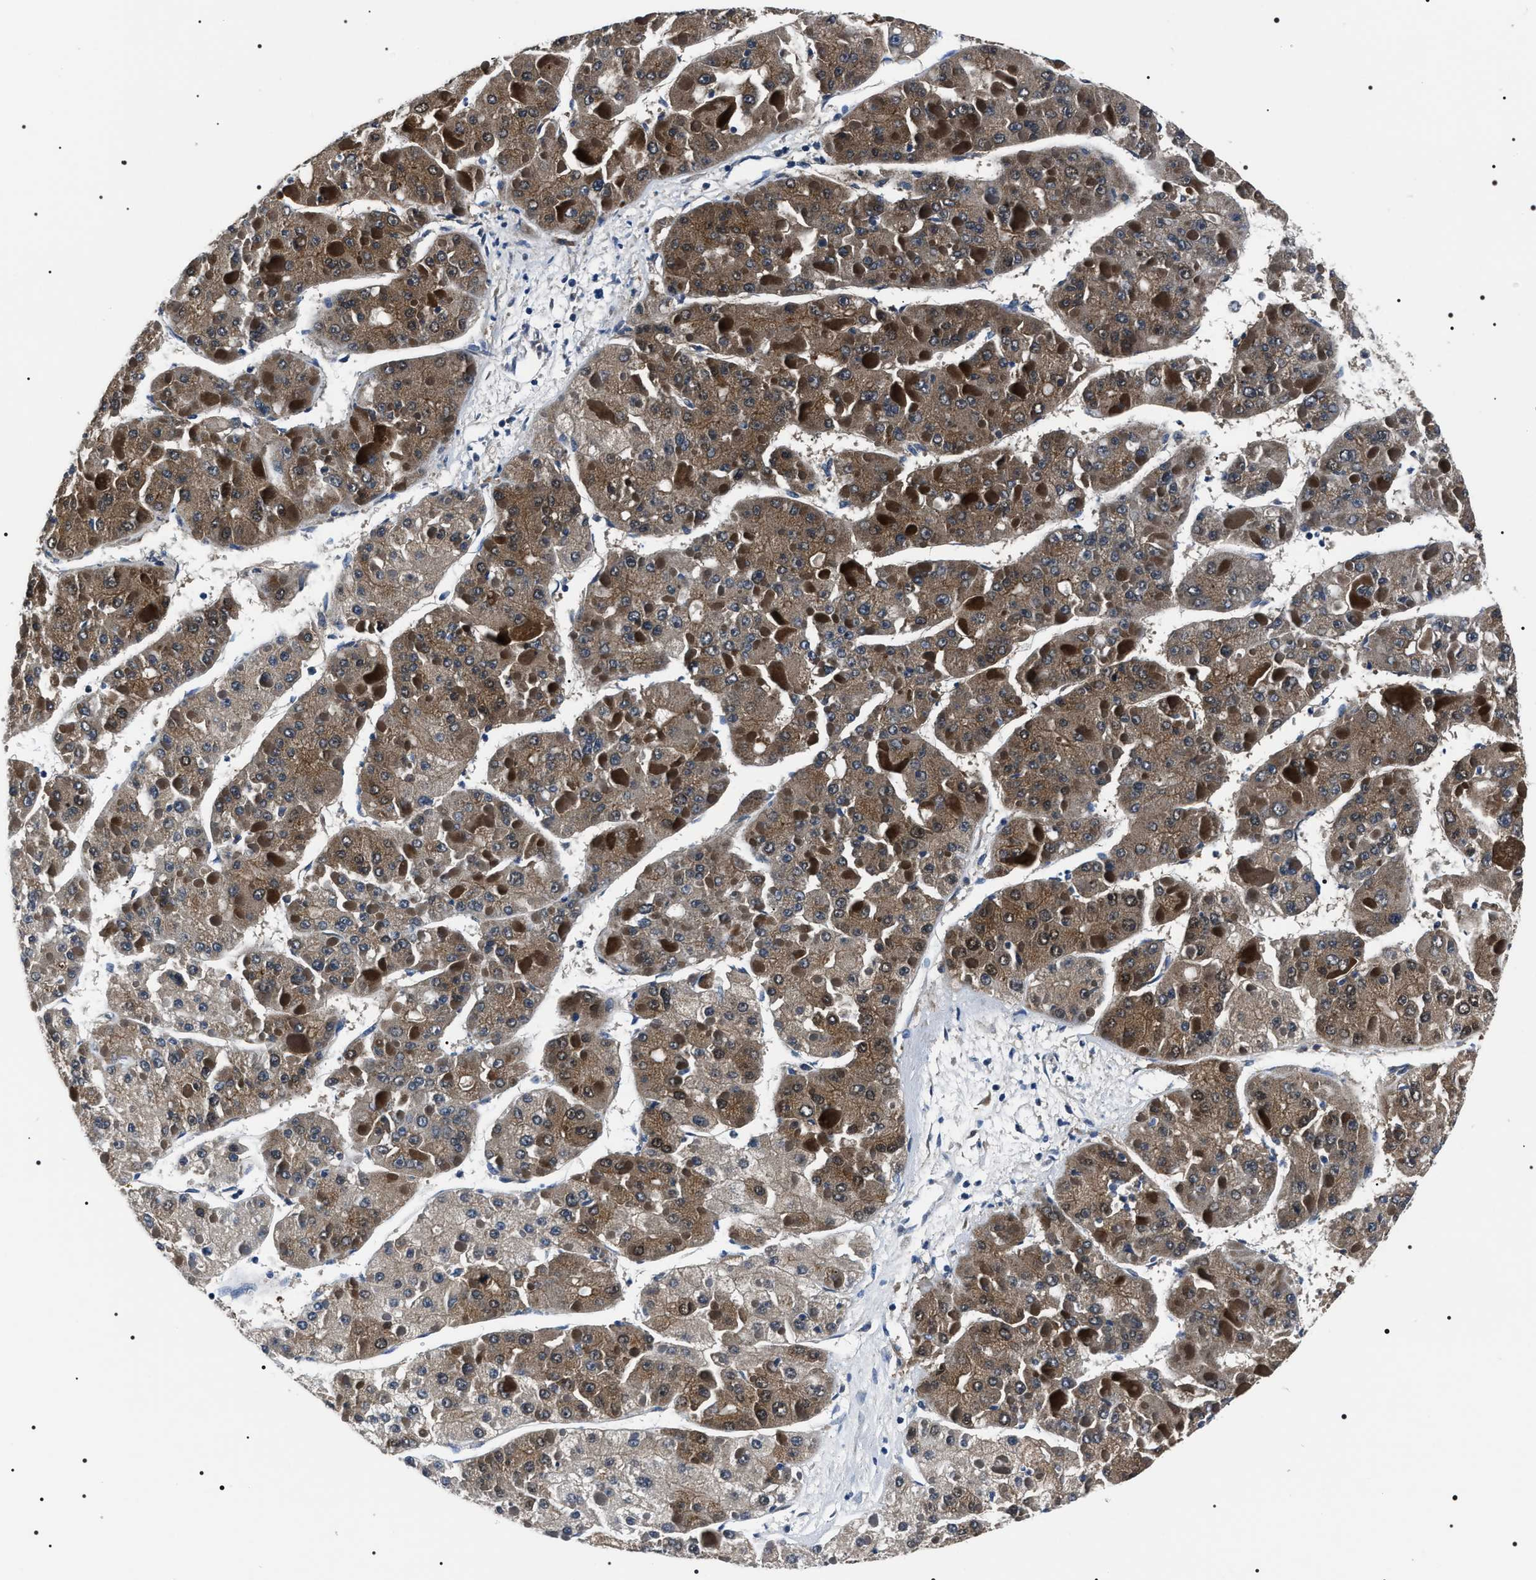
{"staining": {"intensity": "moderate", "quantity": "25%-75%", "location": "cytoplasmic/membranous"}, "tissue": "liver cancer", "cell_type": "Tumor cells", "image_type": "cancer", "snomed": [{"axis": "morphology", "description": "Carcinoma, Hepatocellular, NOS"}, {"axis": "topography", "description": "Liver"}], "caption": "Moderate cytoplasmic/membranous protein positivity is seen in approximately 25%-75% of tumor cells in hepatocellular carcinoma (liver). Using DAB (brown) and hematoxylin (blue) stains, captured at high magnification using brightfield microscopy.", "gene": "BAG2", "patient": {"sex": "female", "age": 73}}